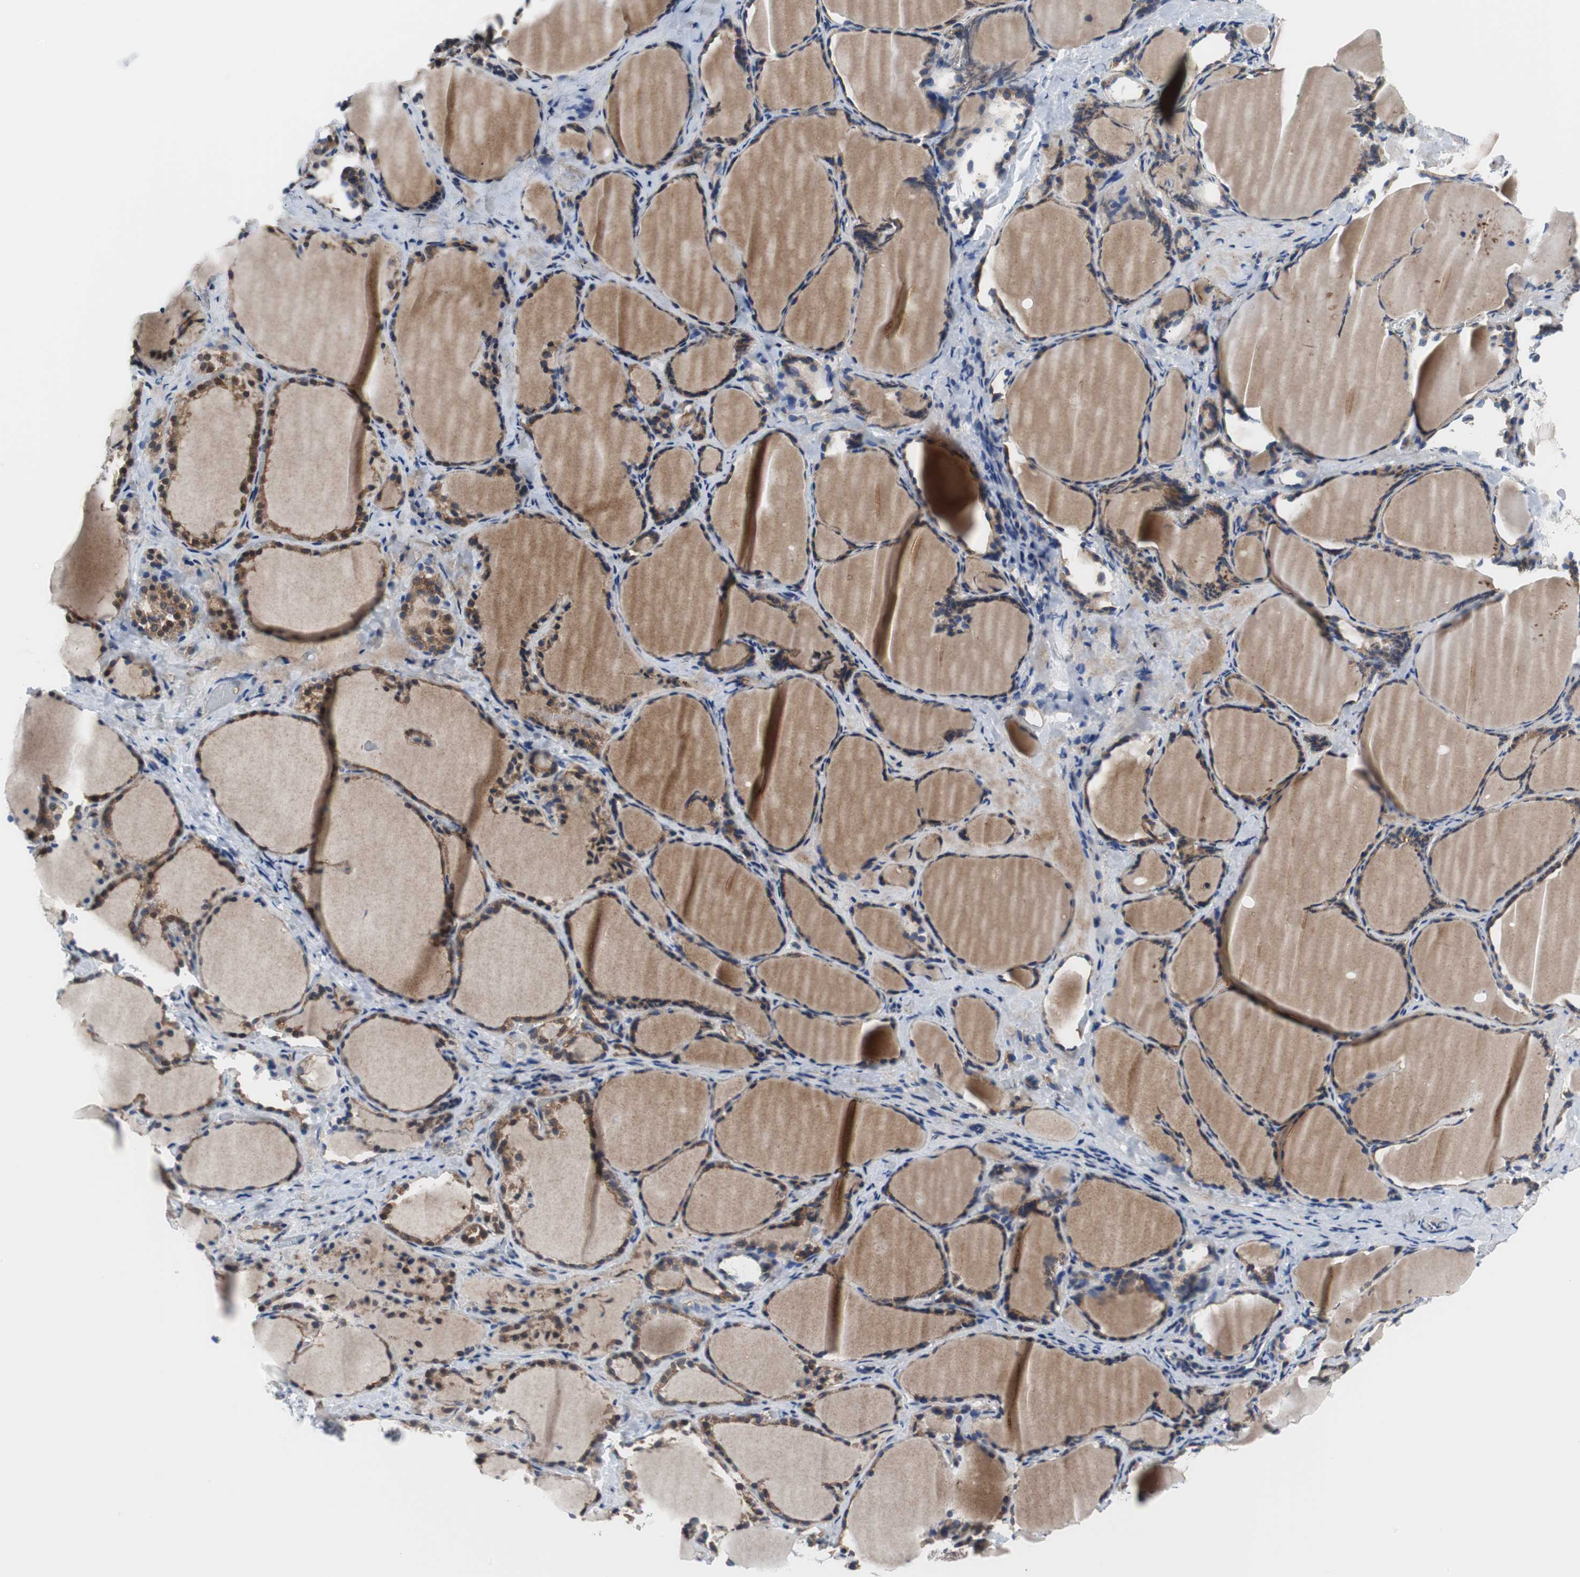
{"staining": {"intensity": "strong", "quantity": ">75%", "location": "cytoplasmic/membranous"}, "tissue": "thyroid gland", "cell_type": "Glandular cells", "image_type": "normal", "snomed": [{"axis": "morphology", "description": "Normal tissue, NOS"}, {"axis": "morphology", "description": "Papillary adenocarcinoma, NOS"}, {"axis": "topography", "description": "Thyroid gland"}], "caption": "Immunohistochemistry (IHC) (DAB) staining of unremarkable thyroid gland reveals strong cytoplasmic/membranous protein staining in about >75% of glandular cells.", "gene": "BRAF", "patient": {"sex": "female", "age": 30}}